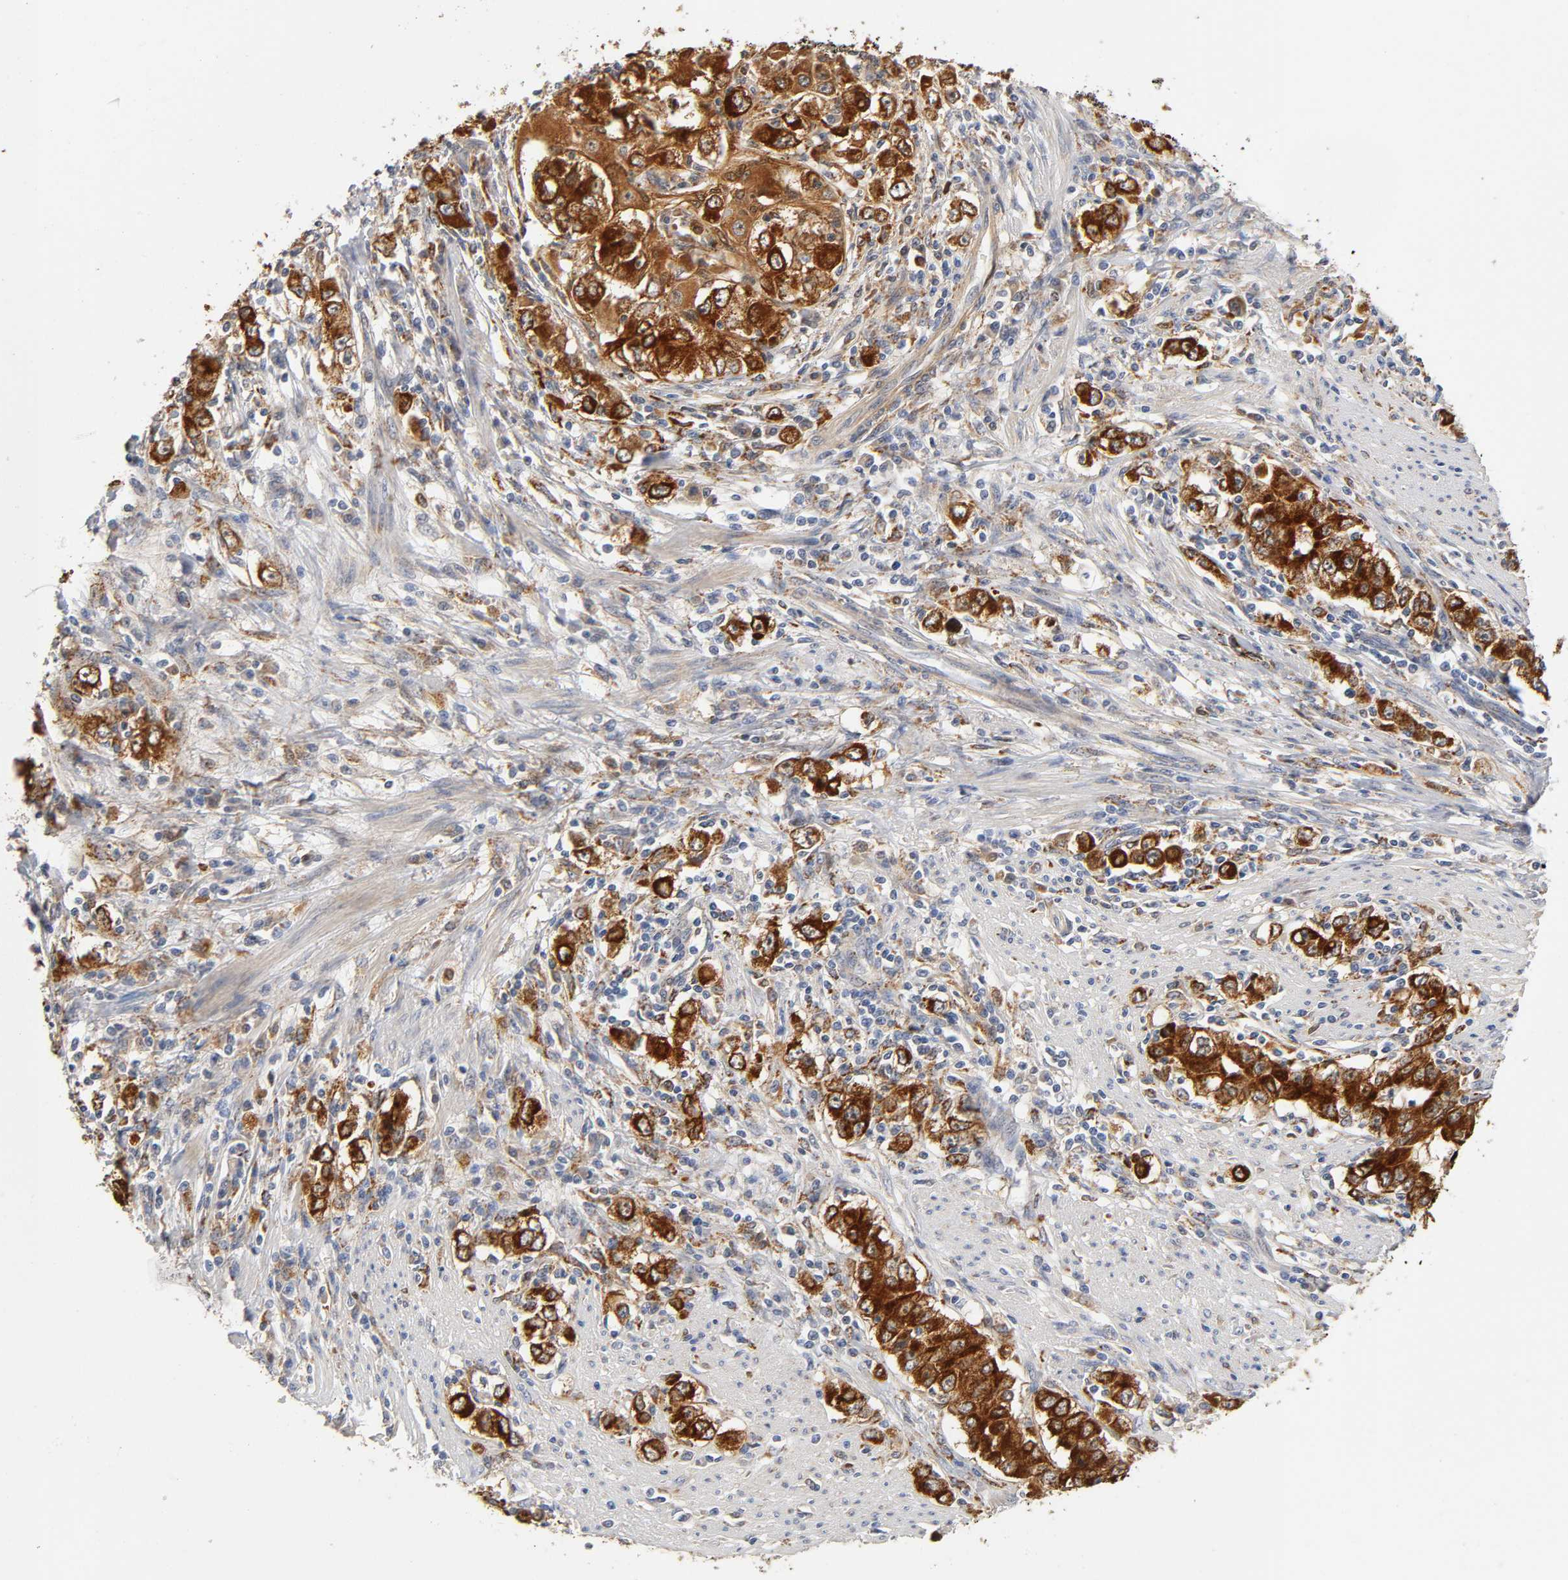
{"staining": {"intensity": "strong", "quantity": ">75%", "location": "cytoplasmic/membranous"}, "tissue": "stomach cancer", "cell_type": "Tumor cells", "image_type": "cancer", "snomed": [{"axis": "morphology", "description": "Adenocarcinoma, NOS"}, {"axis": "topography", "description": "Stomach, lower"}], "caption": "The histopathology image reveals a brown stain indicating the presence of a protein in the cytoplasmic/membranous of tumor cells in stomach cancer.", "gene": "ISG15", "patient": {"sex": "female", "age": 72}}